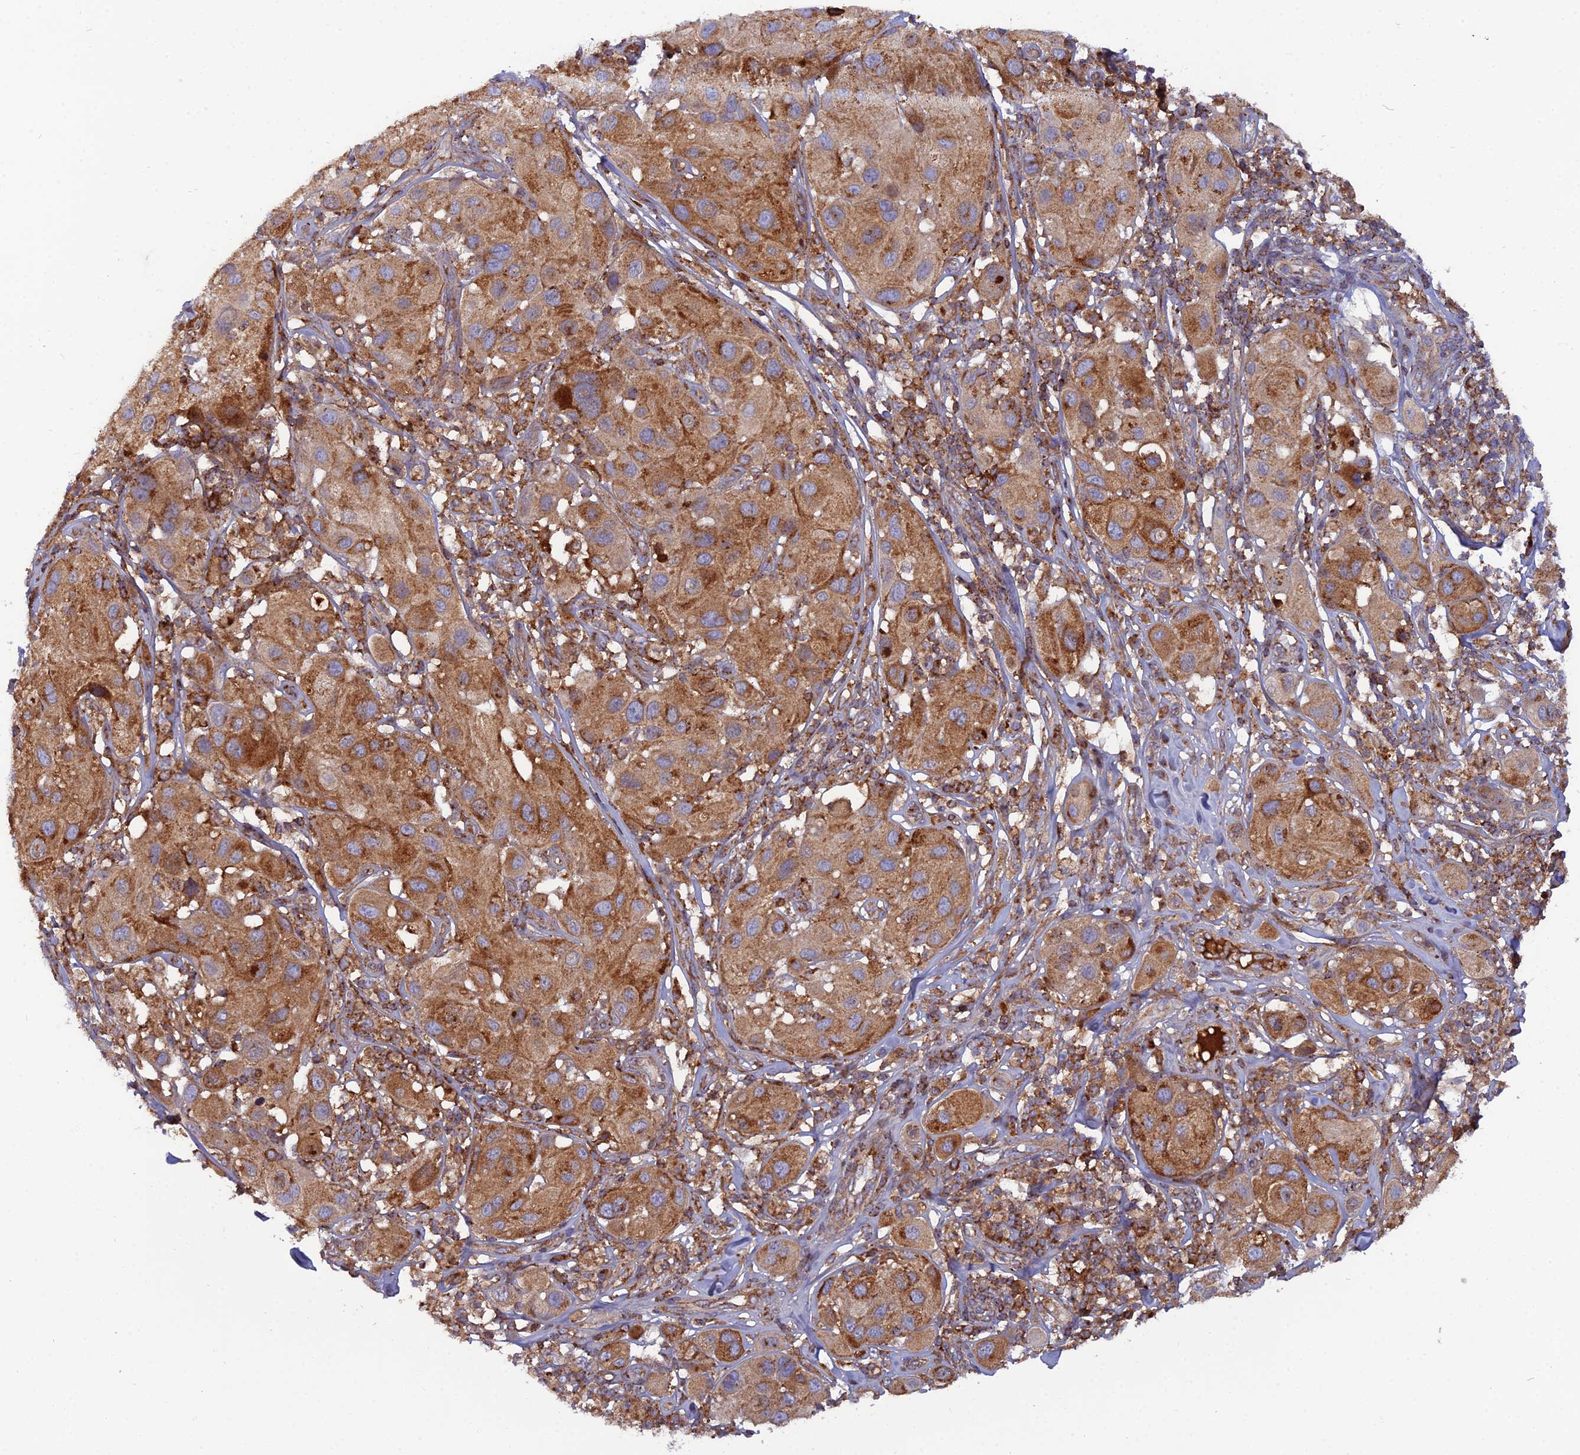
{"staining": {"intensity": "moderate", "quantity": ">75%", "location": "cytoplasmic/membranous"}, "tissue": "melanoma", "cell_type": "Tumor cells", "image_type": "cancer", "snomed": [{"axis": "morphology", "description": "Malignant melanoma, Metastatic site"}, {"axis": "topography", "description": "Skin"}], "caption": "This histopathology image displays immunohistochemistry staining of human malignant melanoma (metastatic site), with medium moderate cytoplasmic/membranous staining in approximately >75% of tumor cells.", "gene": "LNPEP", "patient": {"sex": "male", "age": 41}}